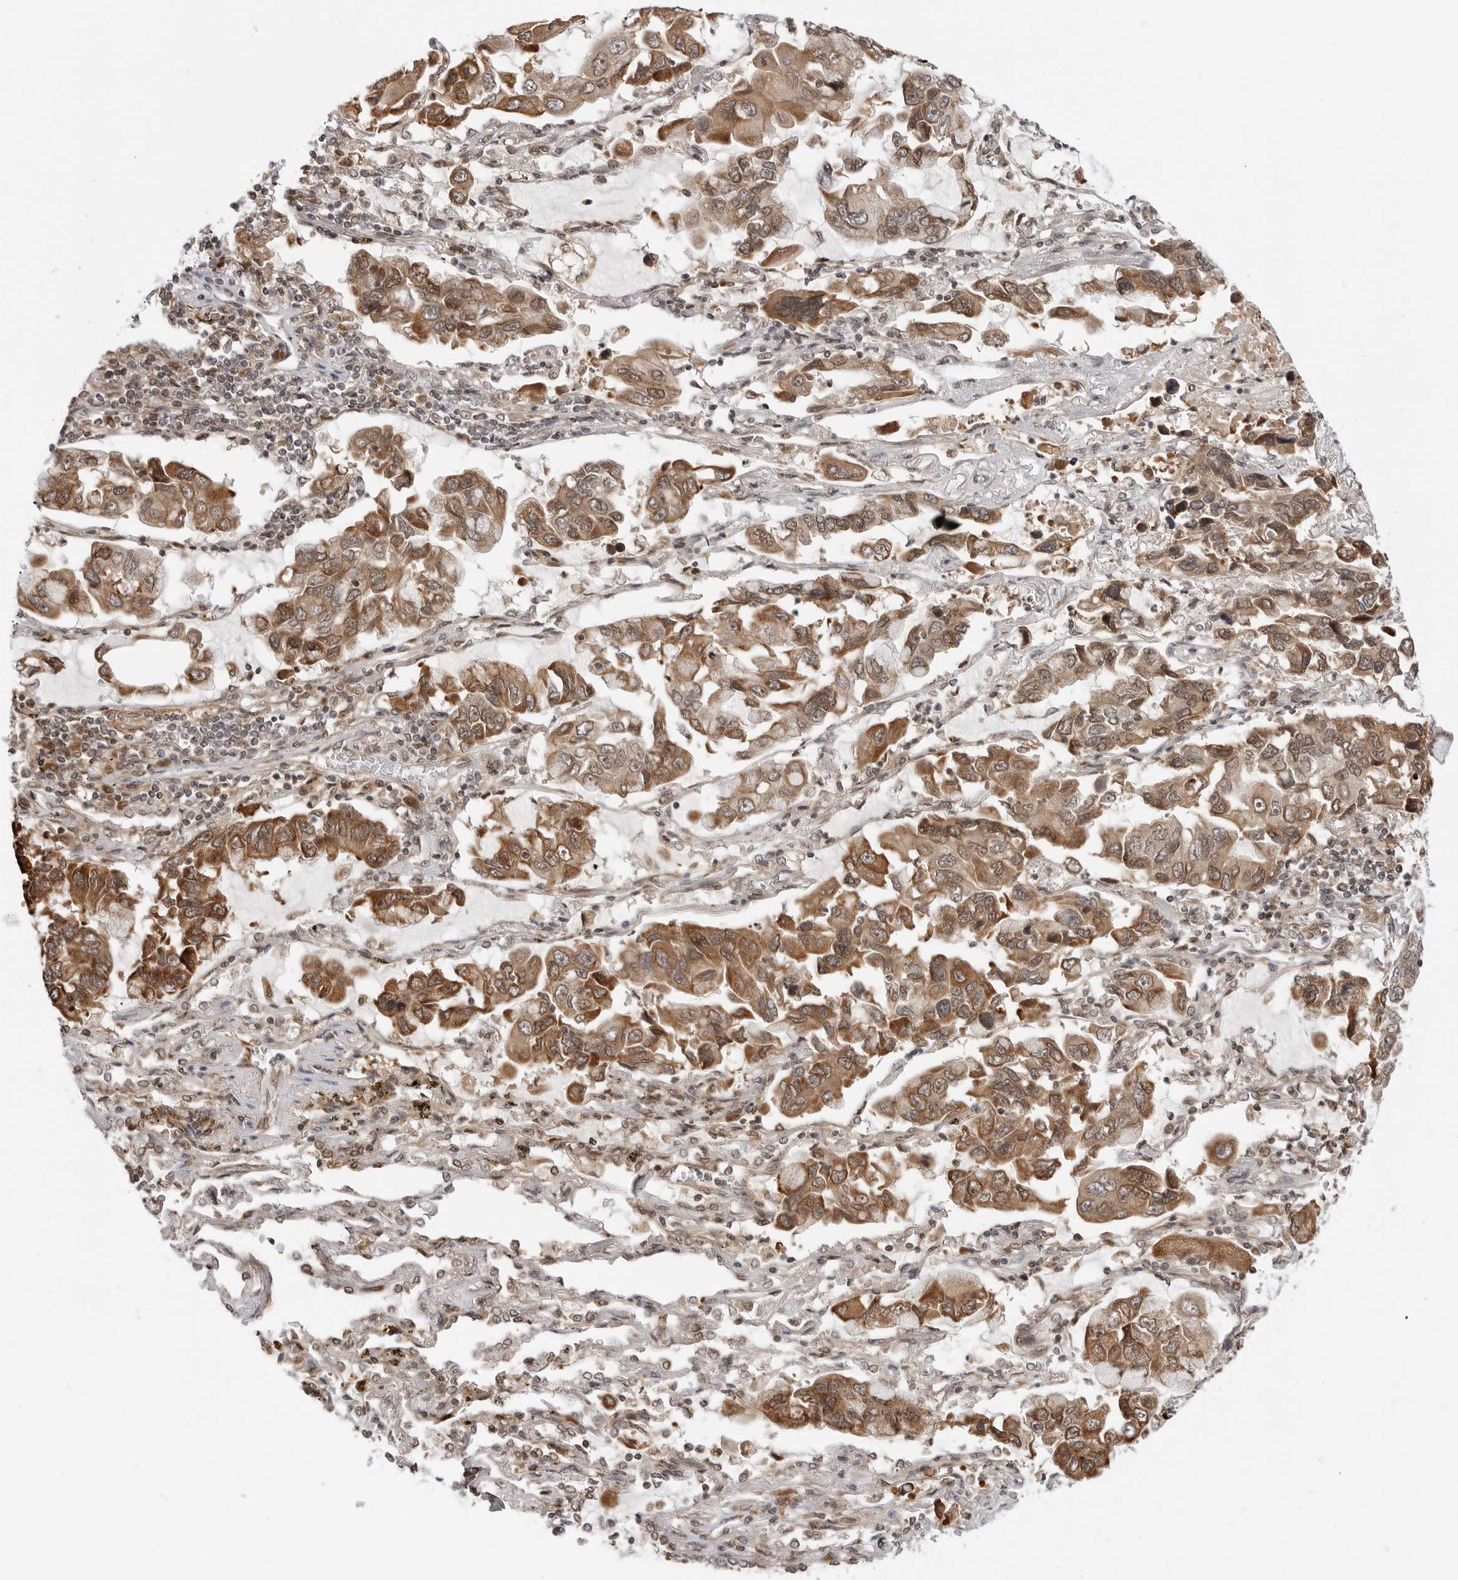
{"staining": {"intensity": "moderate", "quantity": ">75%", "location": "cytoplasmic/membranous"}, "tissue": "lung cancer", "cell_type": "Tumor cells", "image_type": "cancer", "snomed": [{"axis": "morphology", "description": "Adenocarcinoma, NOS"}, {"axis": "topography", "description": "Lung"}], "caption": "High-power microscopy captured an immunohistochemistry photomicrograph of lung cancer, revealing moderate cytoplasmic/membranous staining in approximately >75% of tumor cells.", "gene": "TIPRL", "patient": {"sex": "male", "age": 64}}